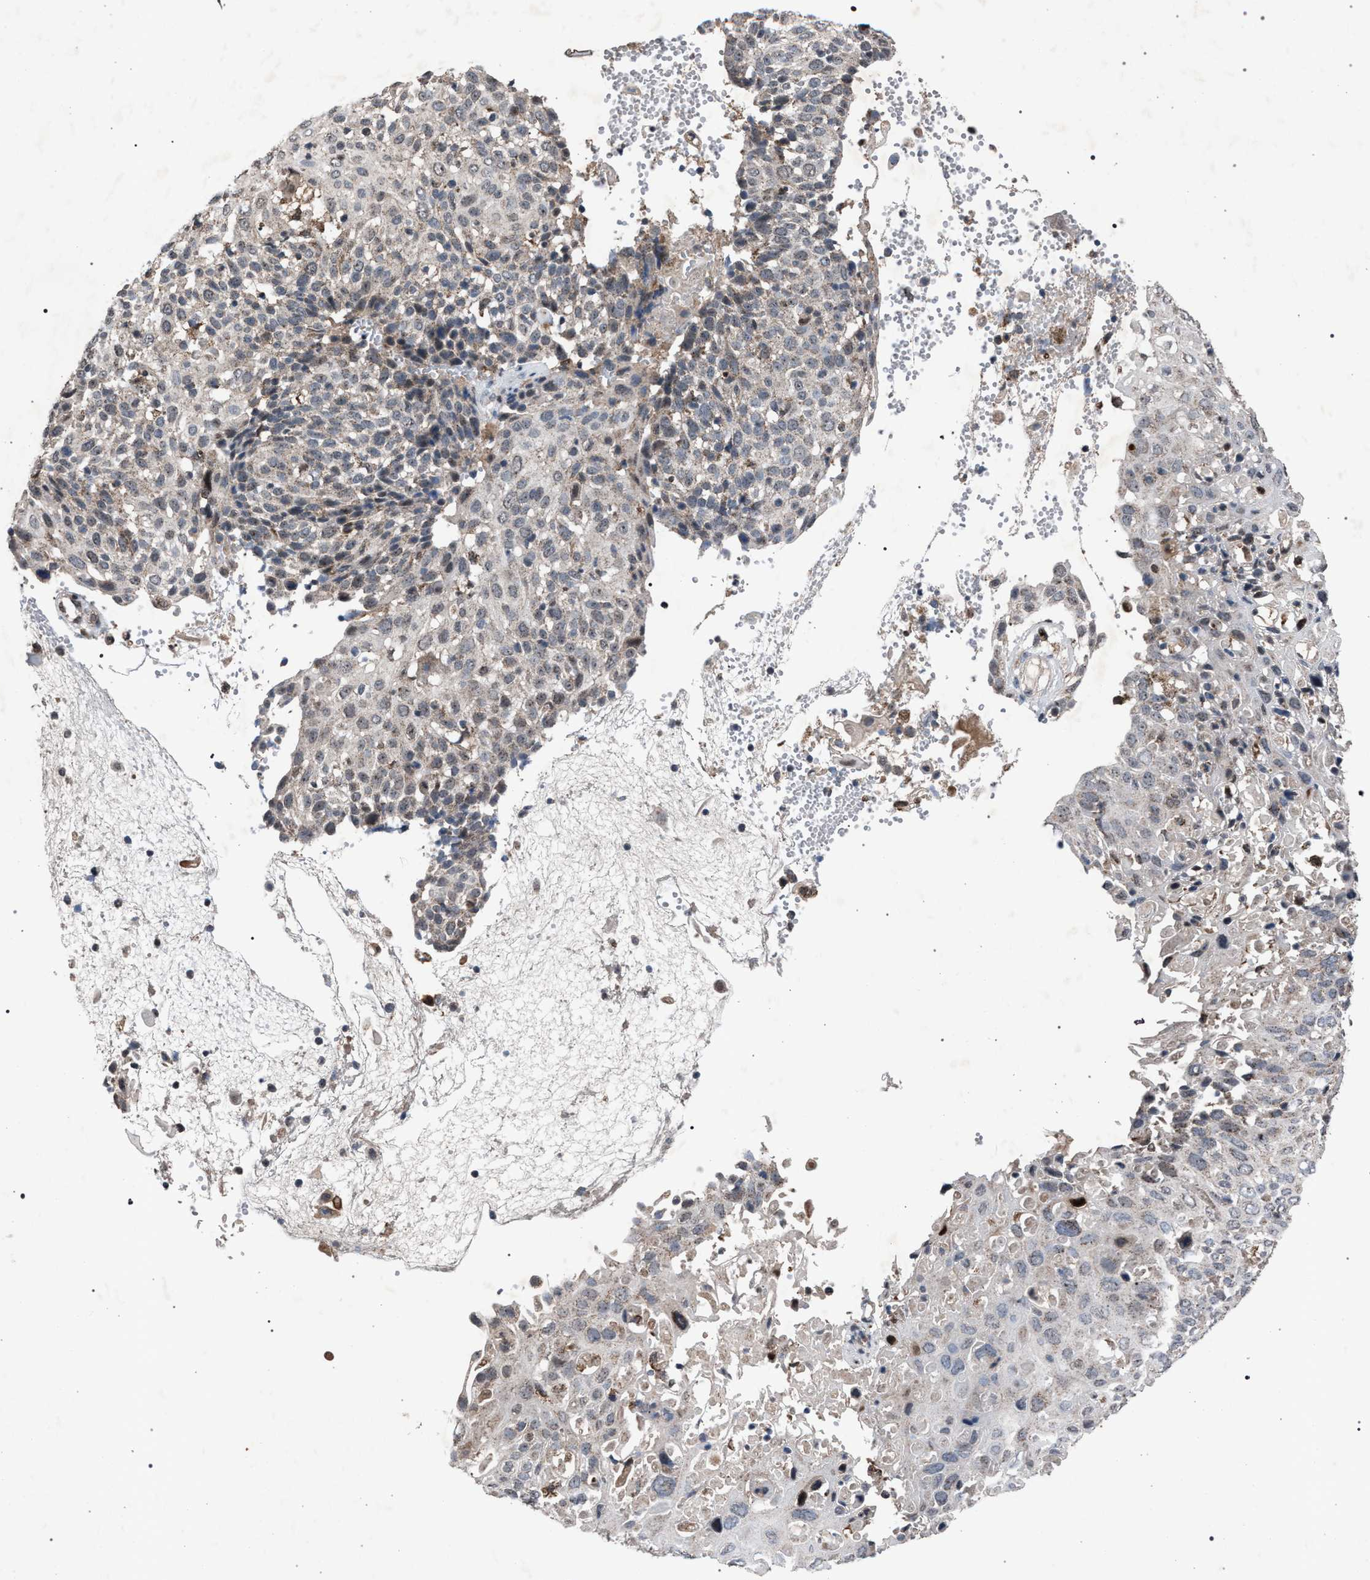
{"staining": {"intensity": "weak", "quantity": ">75%", "location": "cytoplasmic/membranous"}, "tissue": "cervical cancer", "cell_type": "Tumor cells", "image_type": "cancer", "snomed": [{"axis": "morphology", "description": "Squamous cell carcinoma, NOS"}, {"axis": "topography", "description": "Cervix"}], "caption": "IHC of squamous cell carcinoma (cervical) displays low levels of weak cytoplasmic/membranous positivity in approximately >75% of tumor cells.", "gene": "HSD17B4", "patient": {"sex": "female", "age": 74}}